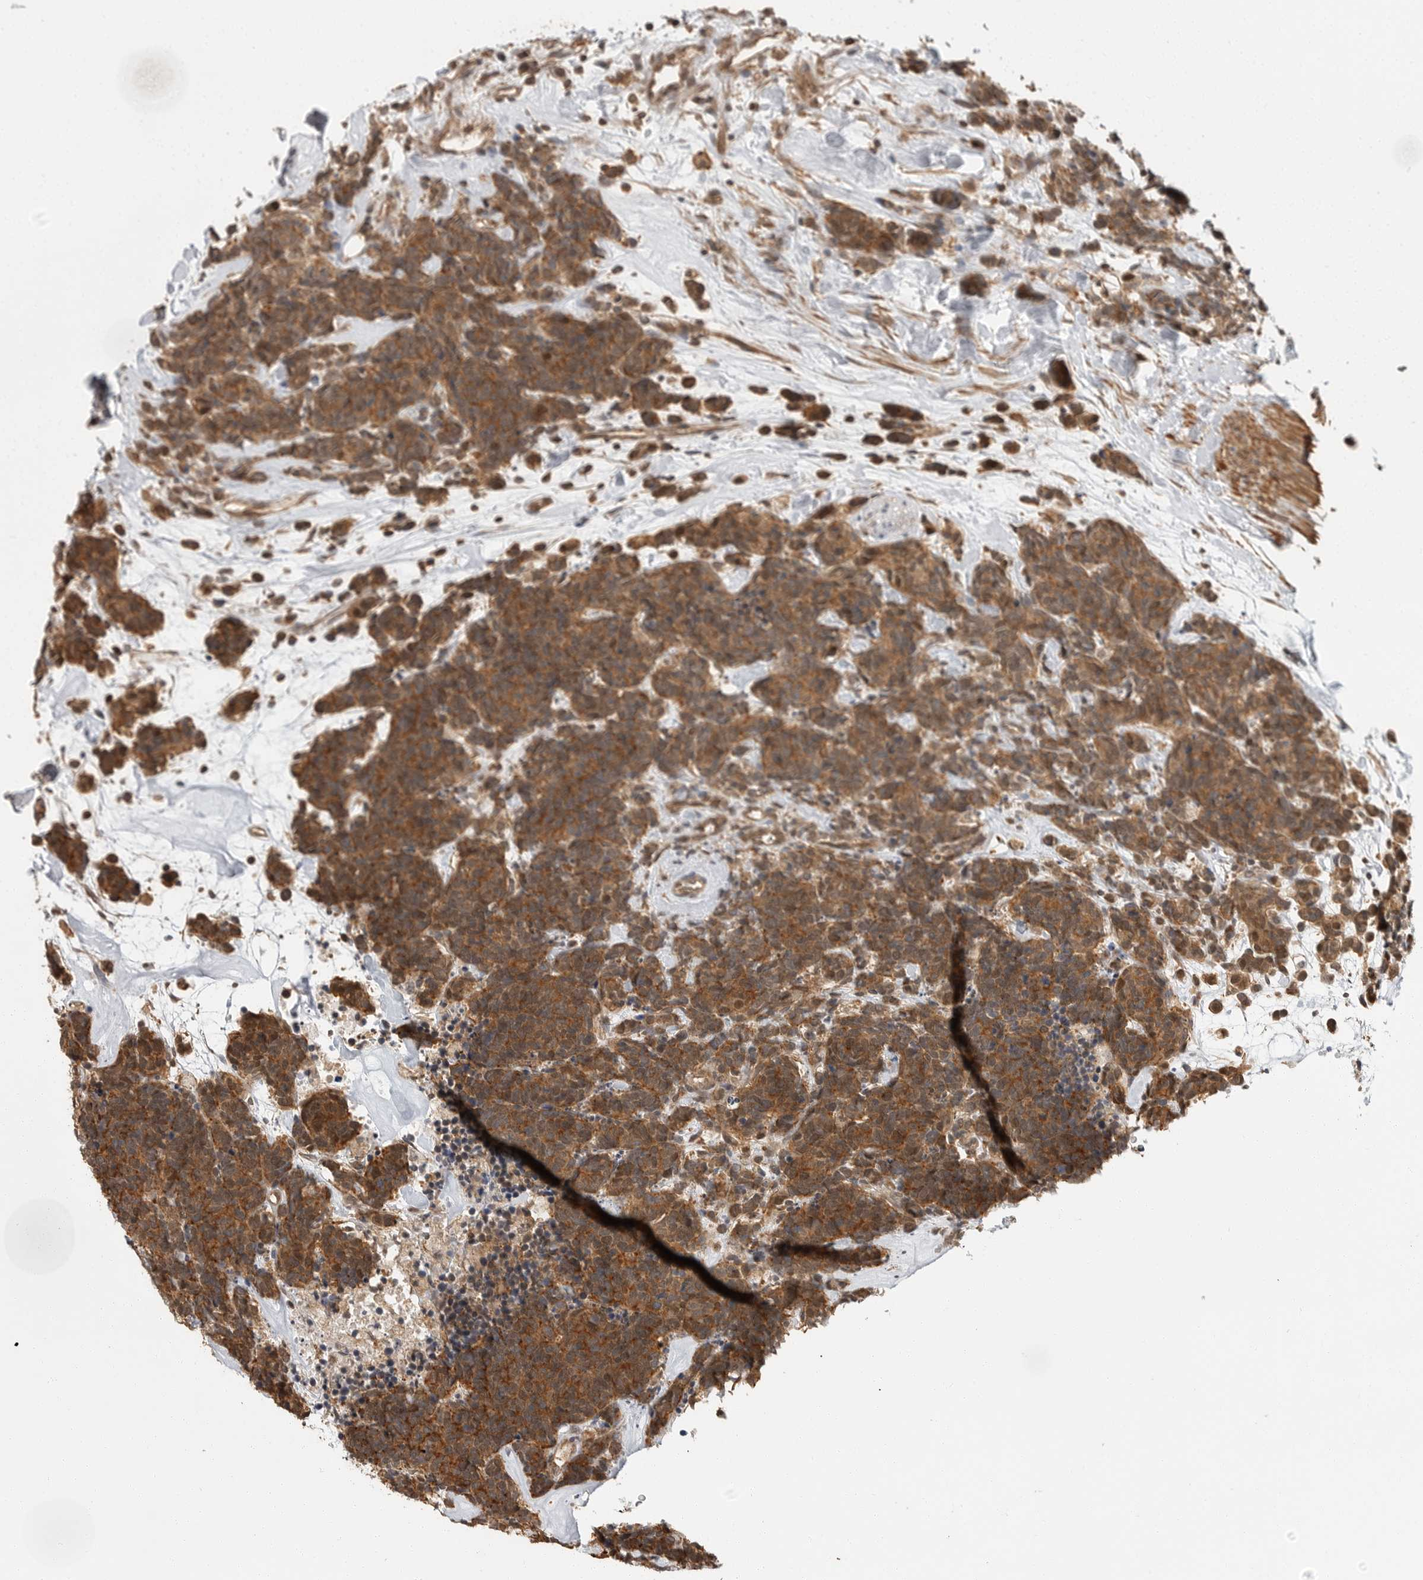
{"staining": {"intensity": "moderate", "quantity": ">75%", "location": "cytoplasmic/membranous"}, "tissue": "carcinoid", "cell_type": "Tumor cells", "image_type": "cancer", "snomed": [{"axis": "morphology", "description": "Carcinoma, NOS"}, {"axis": "morphology", "description": "Carcinoid, malignant, NOS"}, {"axis": "topography", "description": "Urinary bladder"}], "caption": "This histopathology image exhibits malignant carcinoid stained with immunohistochemistry (IHC) to label a protein in brown. The cytoplasmic/membranous of tumor cells show moderate positivity for the protein. Nuclei are counter-stained blue.", "gene": "ERN1", "patient": {"sex": "male", "age": 57}}